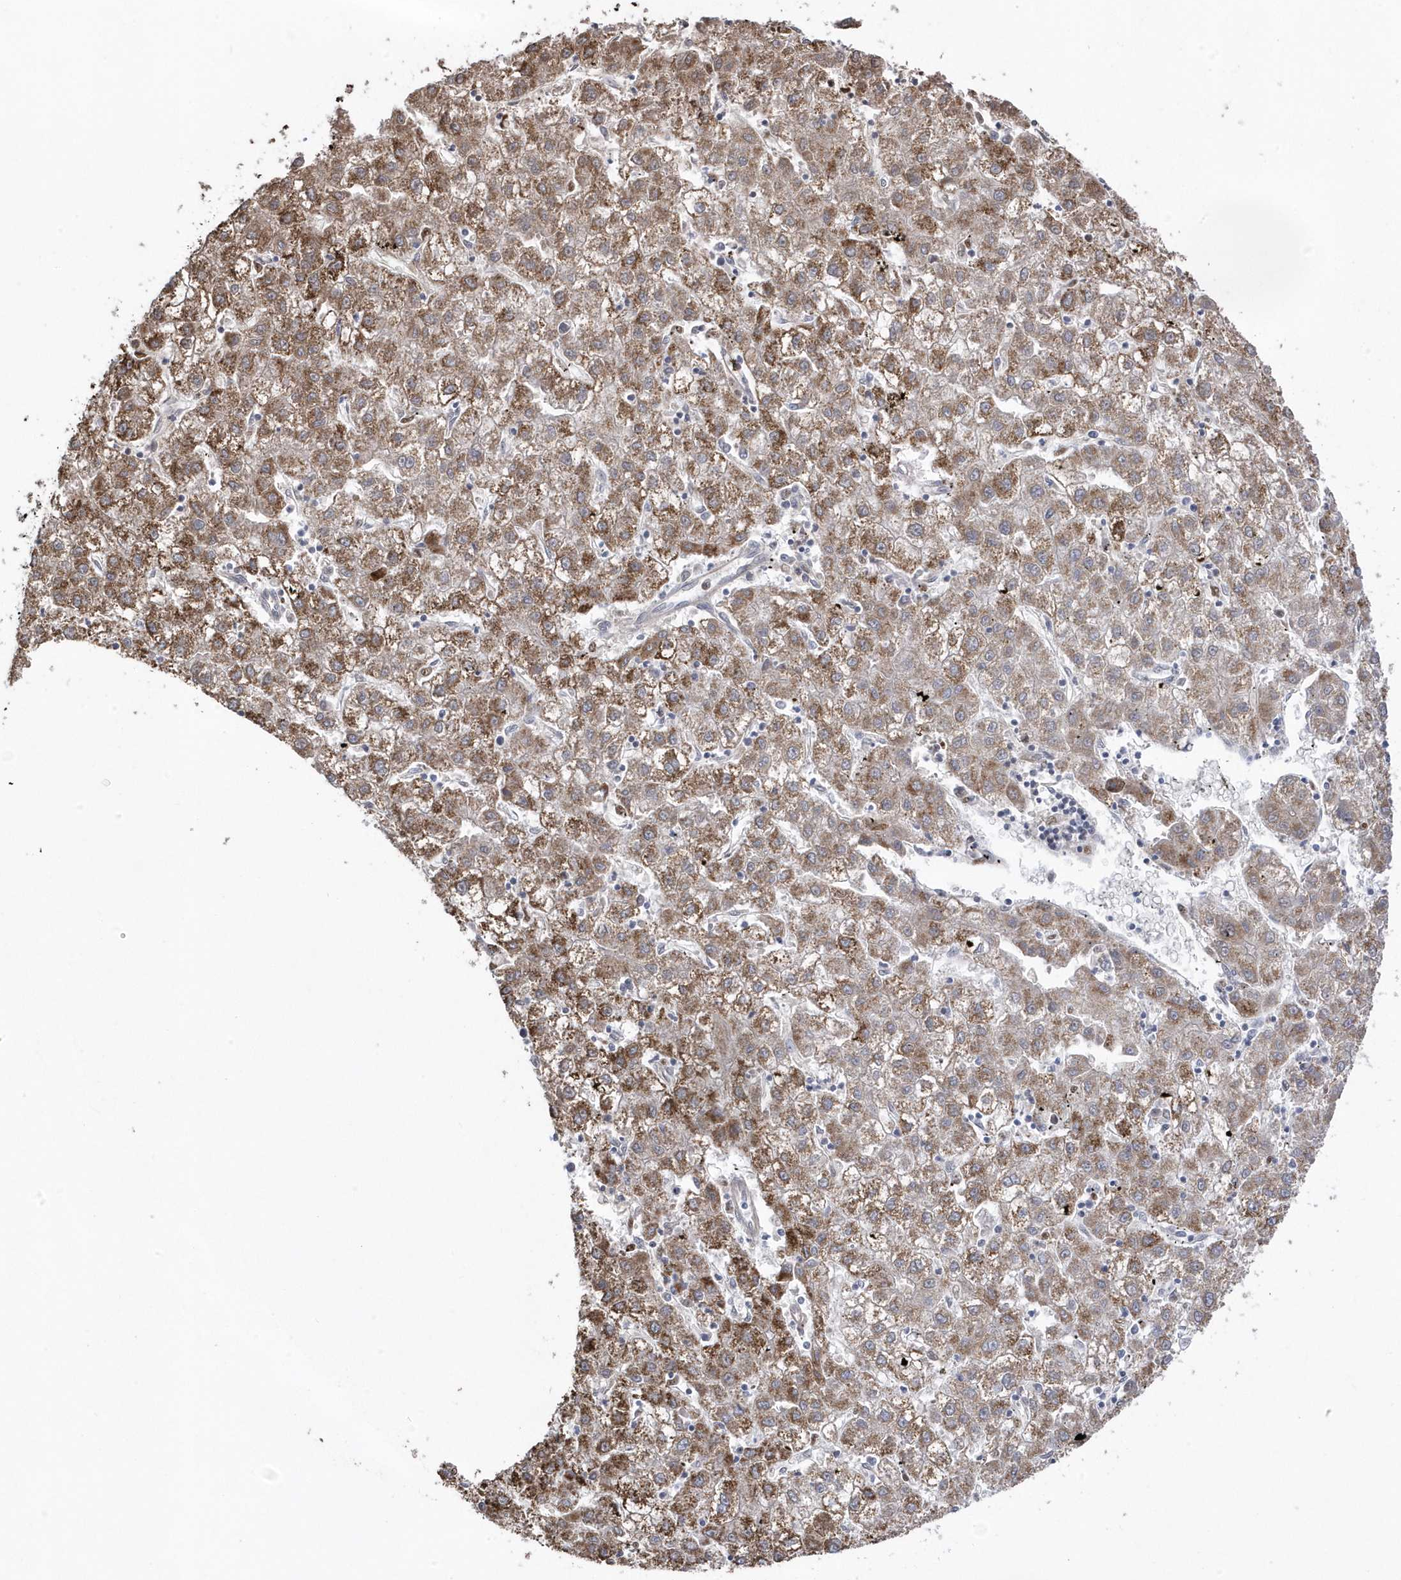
{"staining": {"intensity": "moderate", "quantity": ">75%", "location": "cytoplasmic/membranous"}, "tissue": "liver cancer", "cell_type": "Tumor cells", "image_type": "cancer", "snomed": [{"axis": "morphology", "description": "Carcinoma, Hepatocellular, NOS"}, {"axis": "topography", "description": "Liver"}], "caption": "Liver cancer (hepatocellular carcinoma) was stained to show a protein in brown. There is medium levels of moderate cytoplasmic/membranous staining in about >75% of tumor cells.", "gene": "GTPBP6", "patient": {"sex": "male", "age": 72}}